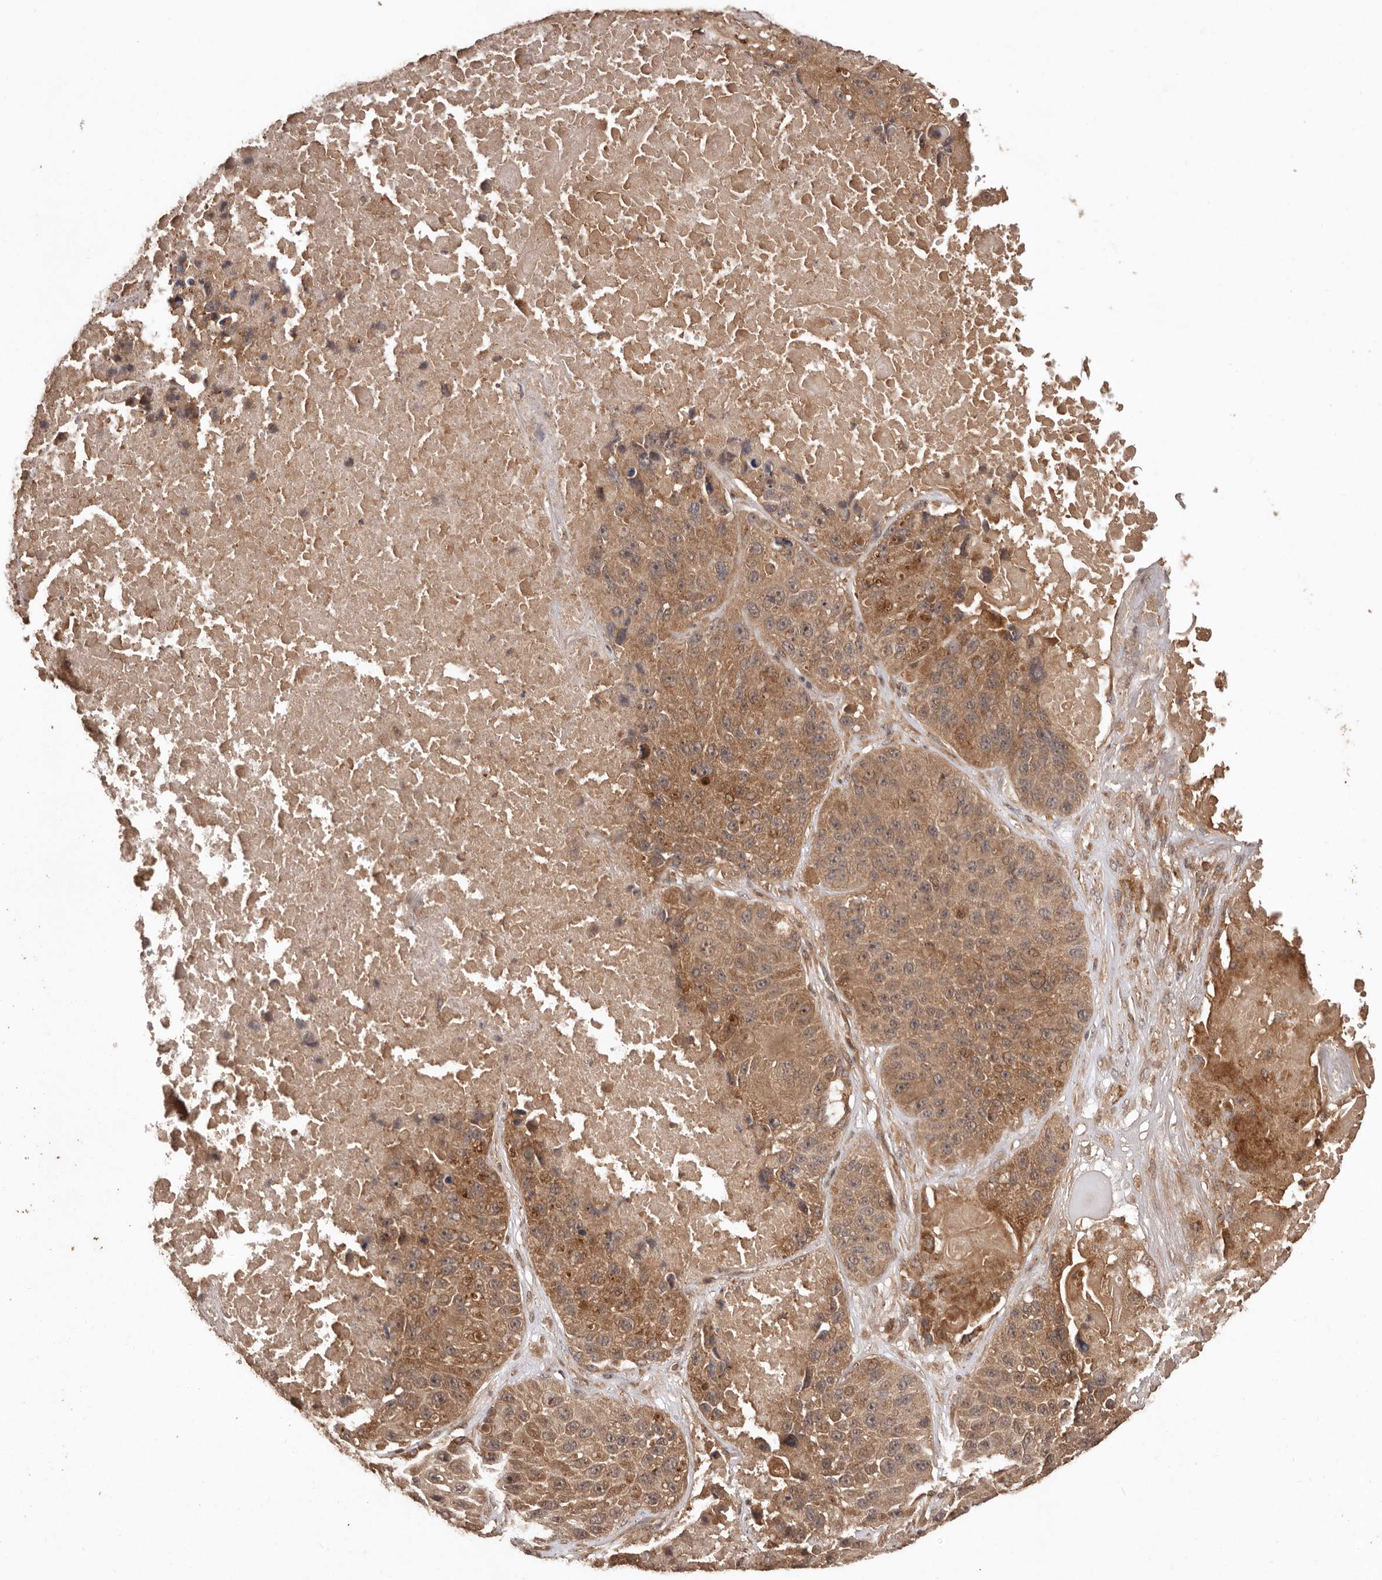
{"staining": {"intensity": "moderate", "quantity": ">75%", "location": "cytoplasmic/membranous"}, "tissue": "lung cancer", "cell_type": "Tumor cells", "image_type": "cancer", "snomed": [{"axis": "morphology", "description": "Squamous cell carcinoma, NOS"}, {"axis": "topography", "description": "Lung"}], "caption": "This is an image of immunohistochemistry (IHC) staining of lung cancer (squamous cell carcinoma), which shows moderate staining in the cytoplasmic/membranous of tumor cells.", "gene": "RWDD1", "patient": {"sex": "male", "age": 61}}